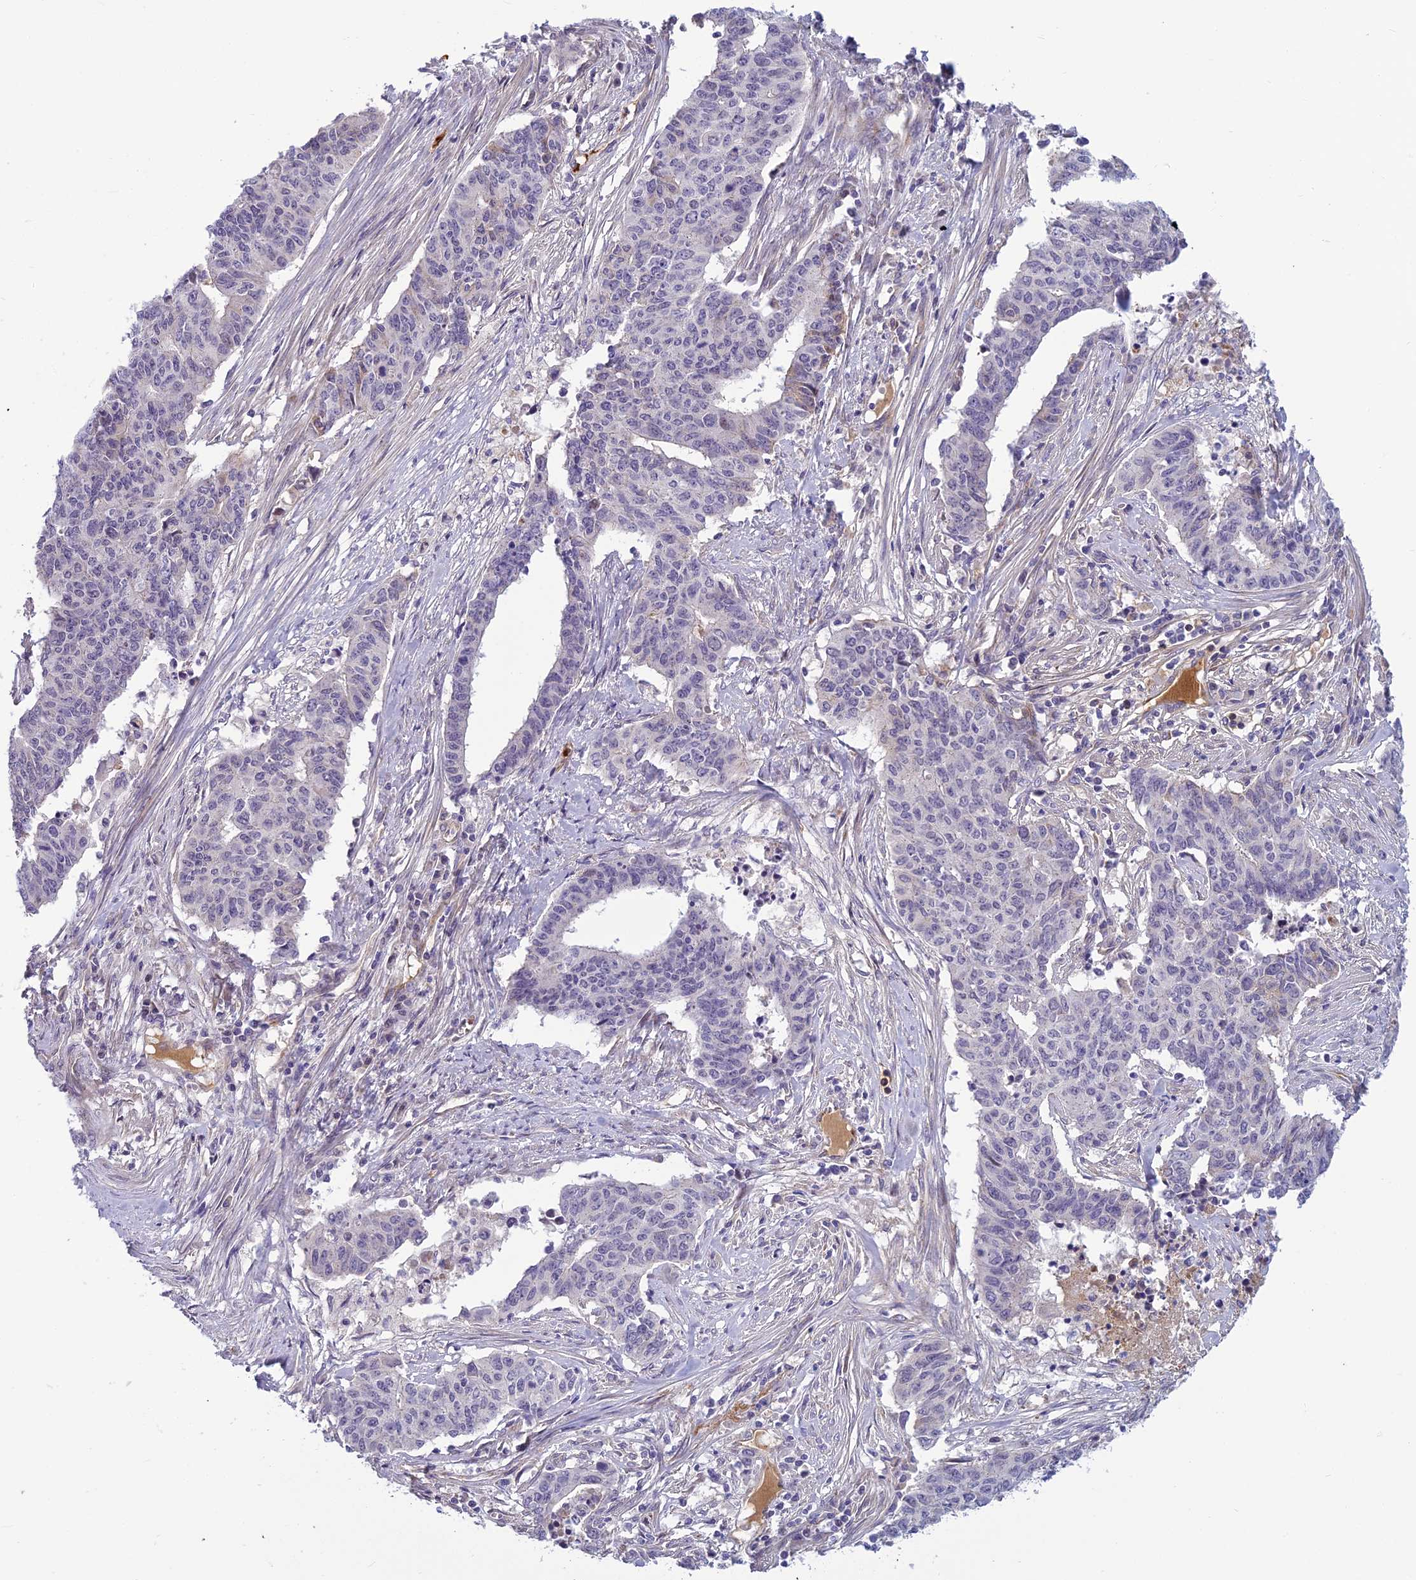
{"staining": {"intensity": "negative", "quantity": "none", "location": "none"}, "tissue": "endometrial cancer", "cell_type": "Tumor cells", "image_type": "cancer", "snomed": [{"axis": "morphology", "description": "Adenocarcinoma, NOS"}, {"axis": "topography", "description": "Endometrium"}], "caption": "The image shows no significant positivity in tumor cells of endometrial cancer.", "gene": "CLEC11A", "patient": {"sex": "female", "age": 59}}